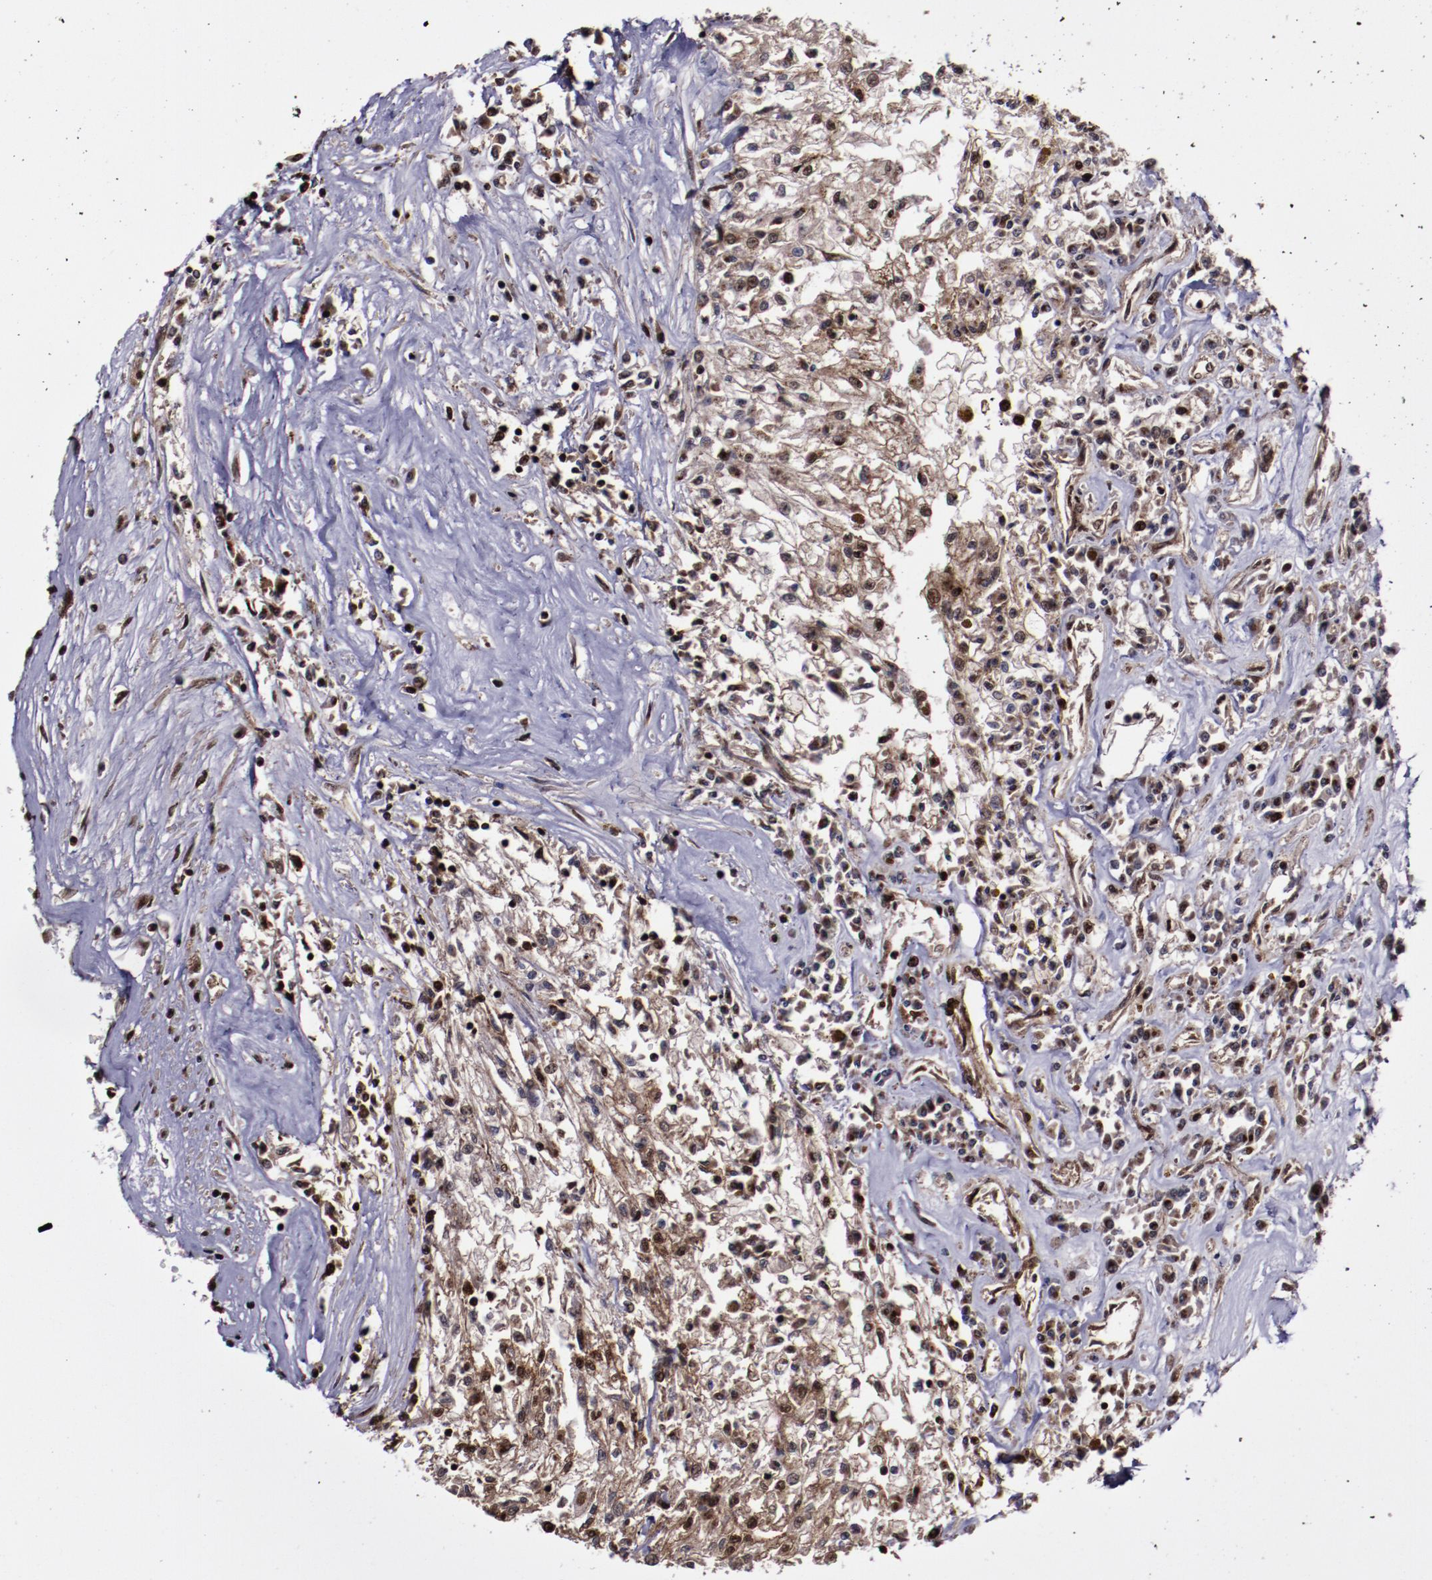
{"staining": {"intensity": "moderate", "quantity": ">75%", "location": "cytoplasmic/membranous,nuclear"}, "tissue": "renal cancer", "cell_type": "Tumor cells", "image_type": "cancer", "snomed": [{"axis": "morphology", "description": "Adenocarcinoma, NOS"}, {"axis": "topography", "description": "Kidney"}], "caption": "Human adenocarcinoma (renal) stained with a protein marker shows moderate staining in tumor cells.", "gene": "SNW1", "patient": {"sex": "male", "age": 78}}